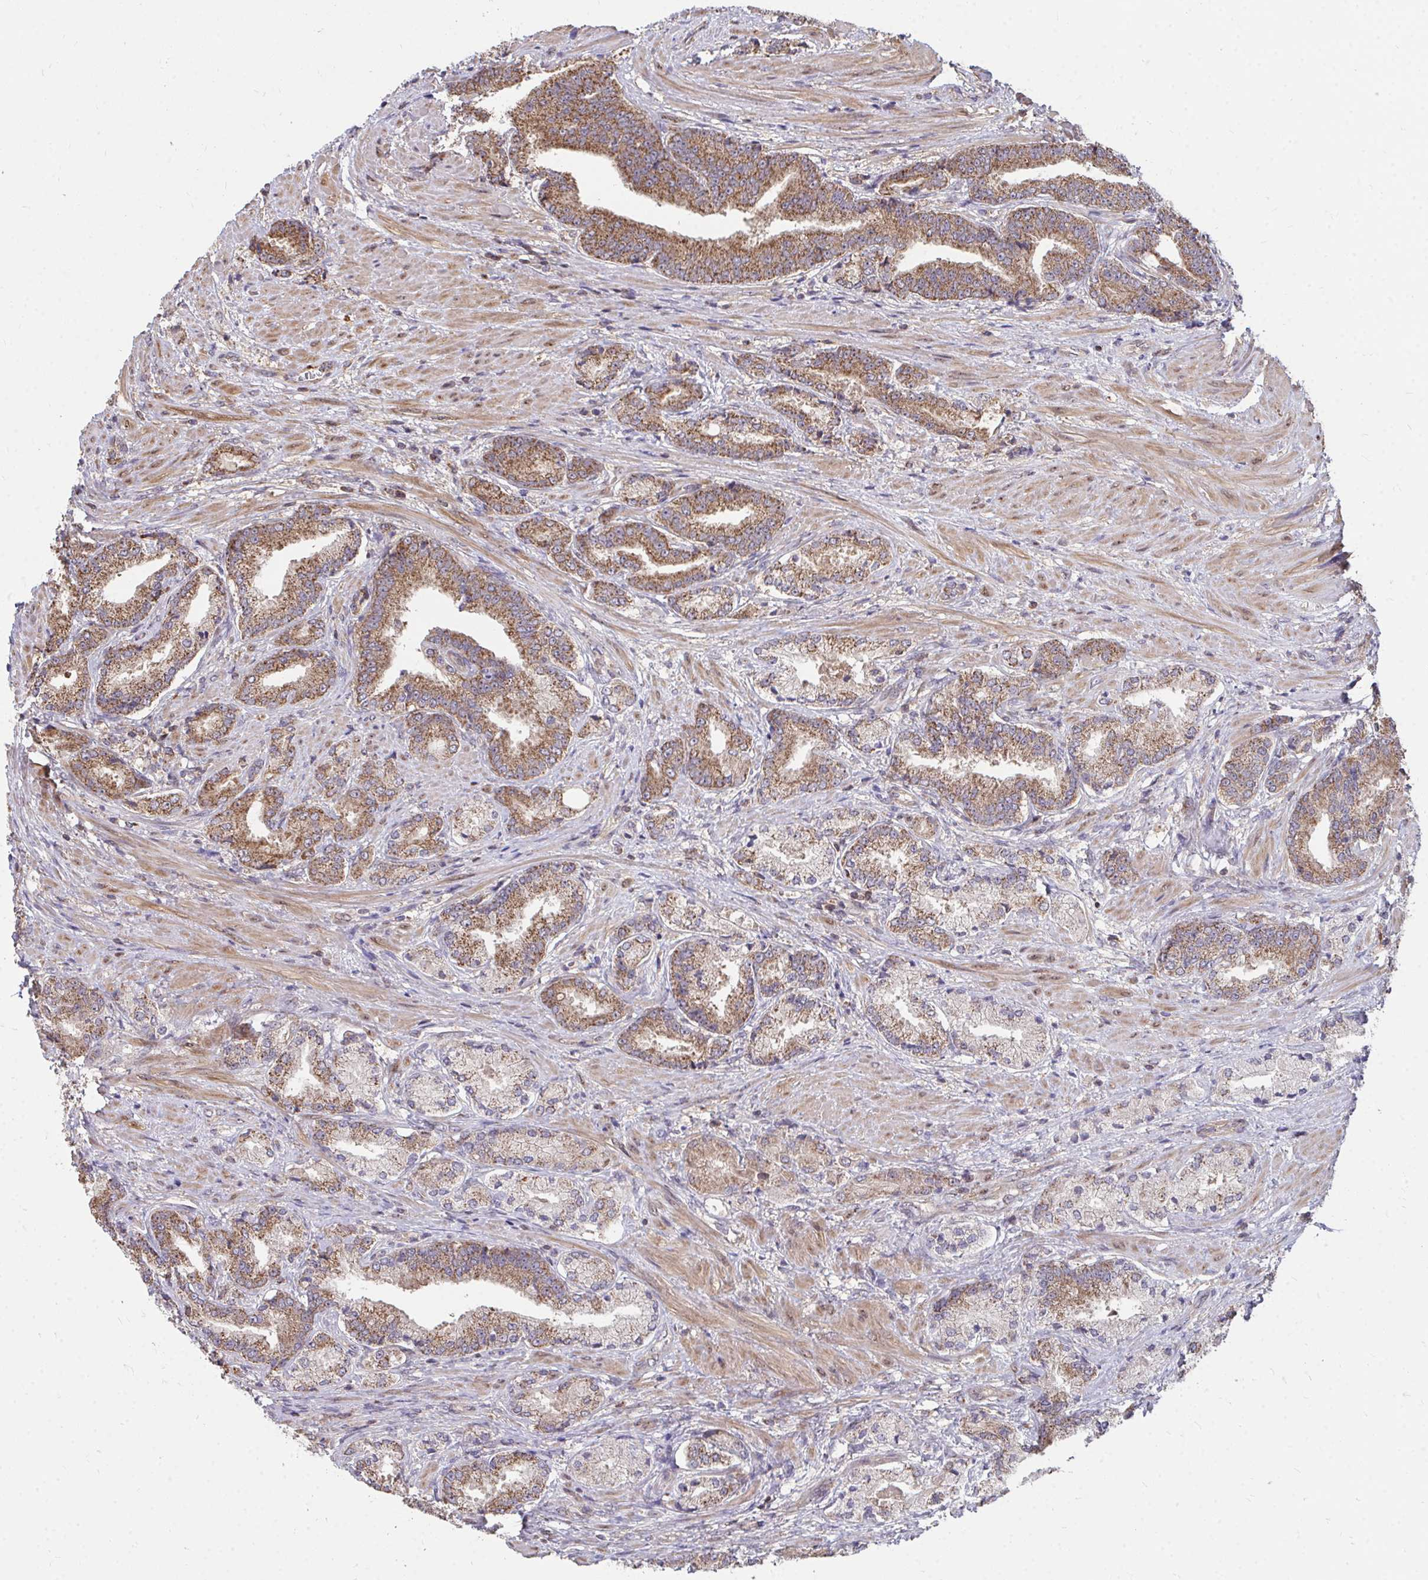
{"staining": {"intensity": "moderate", "quantity": ">75%", "location": "cytoplasmic/membranous"}, "tissue": "prostate cancer", "cell_type": "Tumor cells", "image_type": "cancer", "snomed": [{"axis": "morphology", "description": "Adenocarcinoma, High grade"}, {"axis": "topography", "description": "Prostate and seminal vesicle, NOS"}], "caption": "Brown immunohistochemical staining in prostate cancer demonstrates moderate cytoplasmic/membranous positivity in about >75% of tumor cells.", "gene": "DNAJA2", "patient": {"sex": "male", "age": 61}}